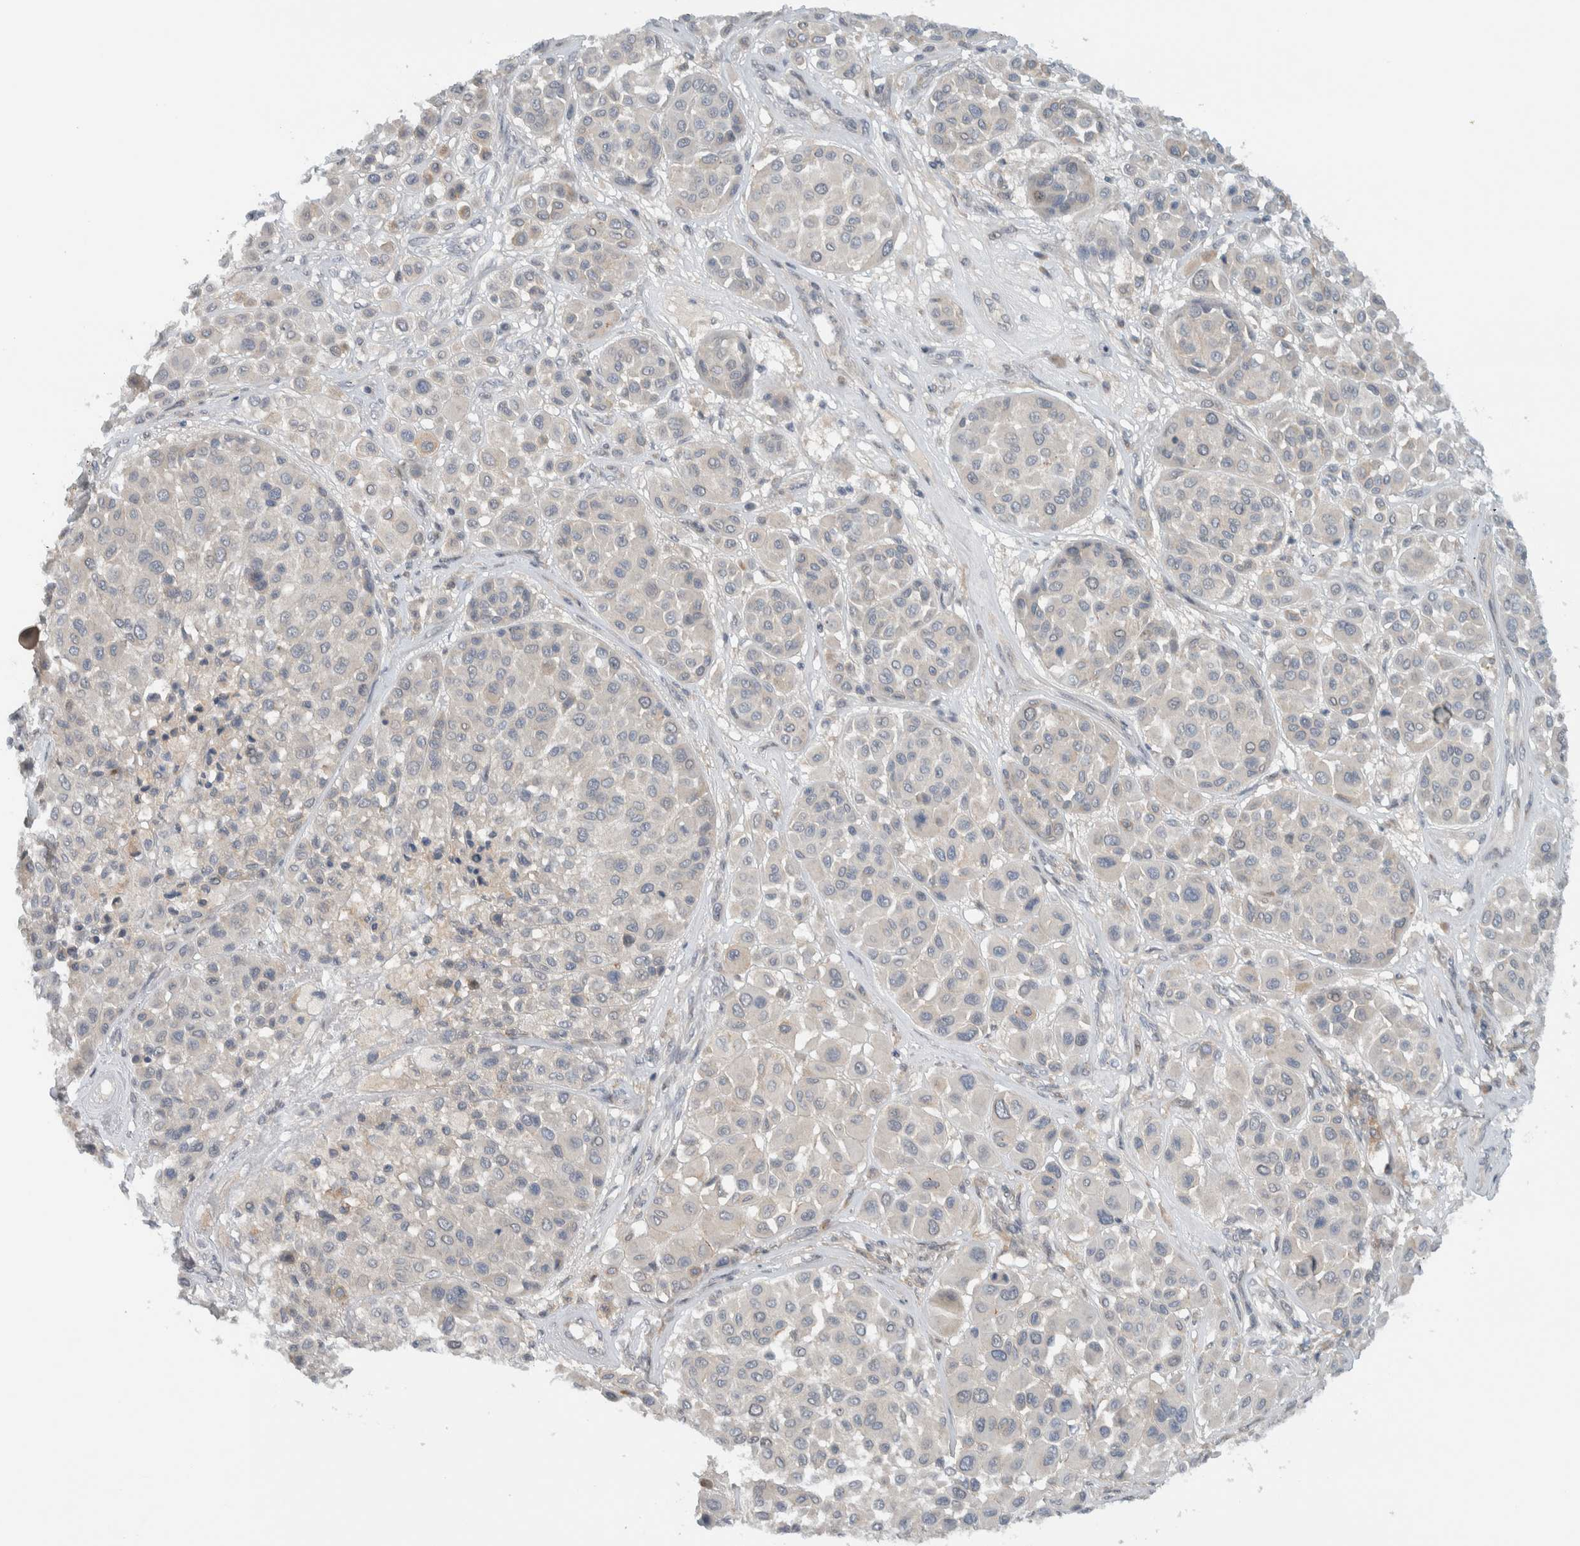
{"staining": {"intensity": "negative", "quantity": "none", "location": "none"}, "tissue": "melanoma", "cell_type": "Tumor cells", "image_type": "cancer", "snomed": [{"axis": "morphology", "description": "Malignant melanoma, Metastatic site"}, {"axis": "topography", "description": "Soft tissue"}], "caption": "Human melanoma stained for a protein using IHC displays no staining in tumor cells.", "gene": "MPRIP", "patient": {"sex": "male", "age": 41}}